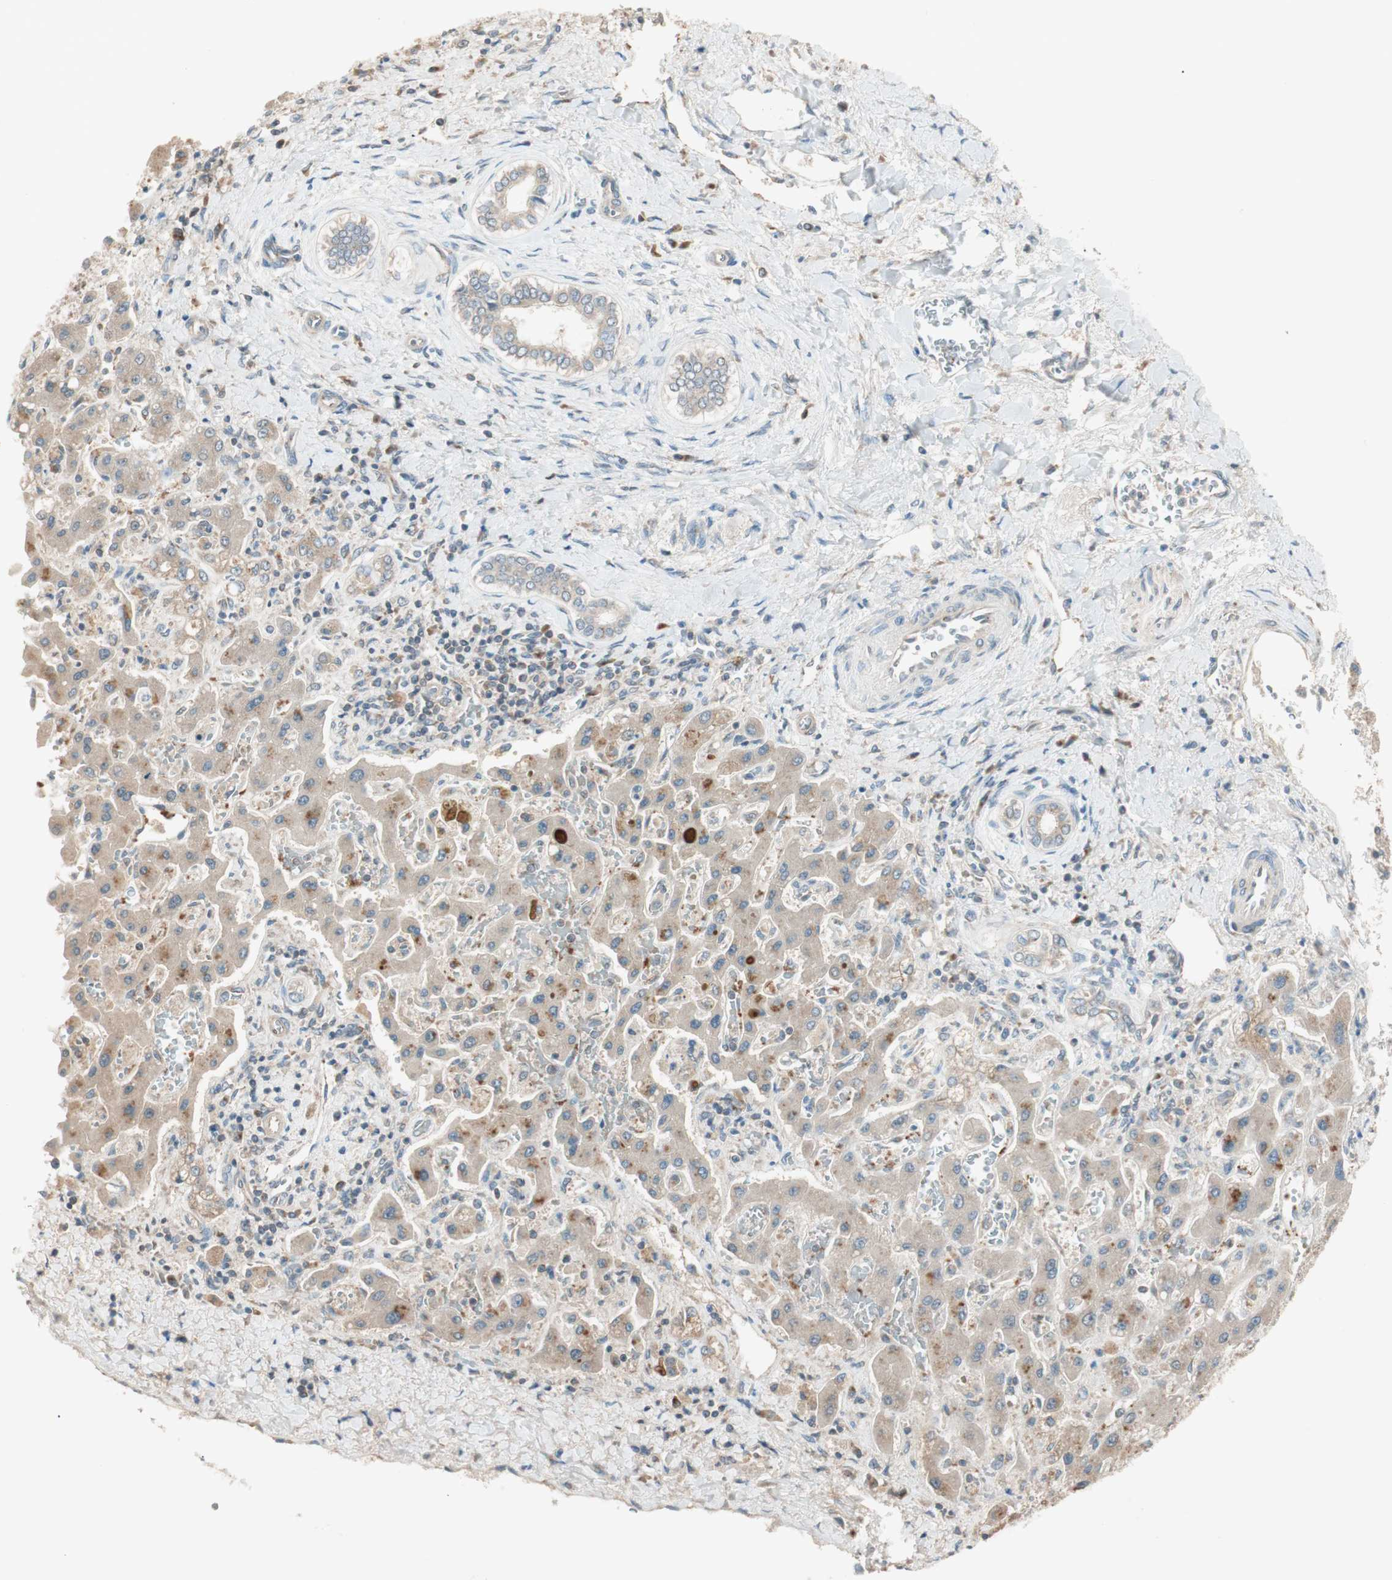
{"staining": {"intensity": "moderate", "quantity": "25%-75%", "location": "cytoplasmic/membranous"}, "tissue": "liver cancer", "cell_type": "Tumor cells", "image_type": "cancer", "snomed": [{"axis": "morphology", "description": "Cholangiocarcinoma"}, {"axis": "topography", "description": "Liver"}], "caption": "Tumor cells reveal moderate cytoplasmic/membranous expression in about 25%-75% of cells in cholangiocarcinoma (liver). The staining was performed using DAB, with brown indicating positive protein expression. Nuclei are stained blue with hematoxylin.", "gene": "SEC16A", "patient": {"sex": "male", "age": 50}}